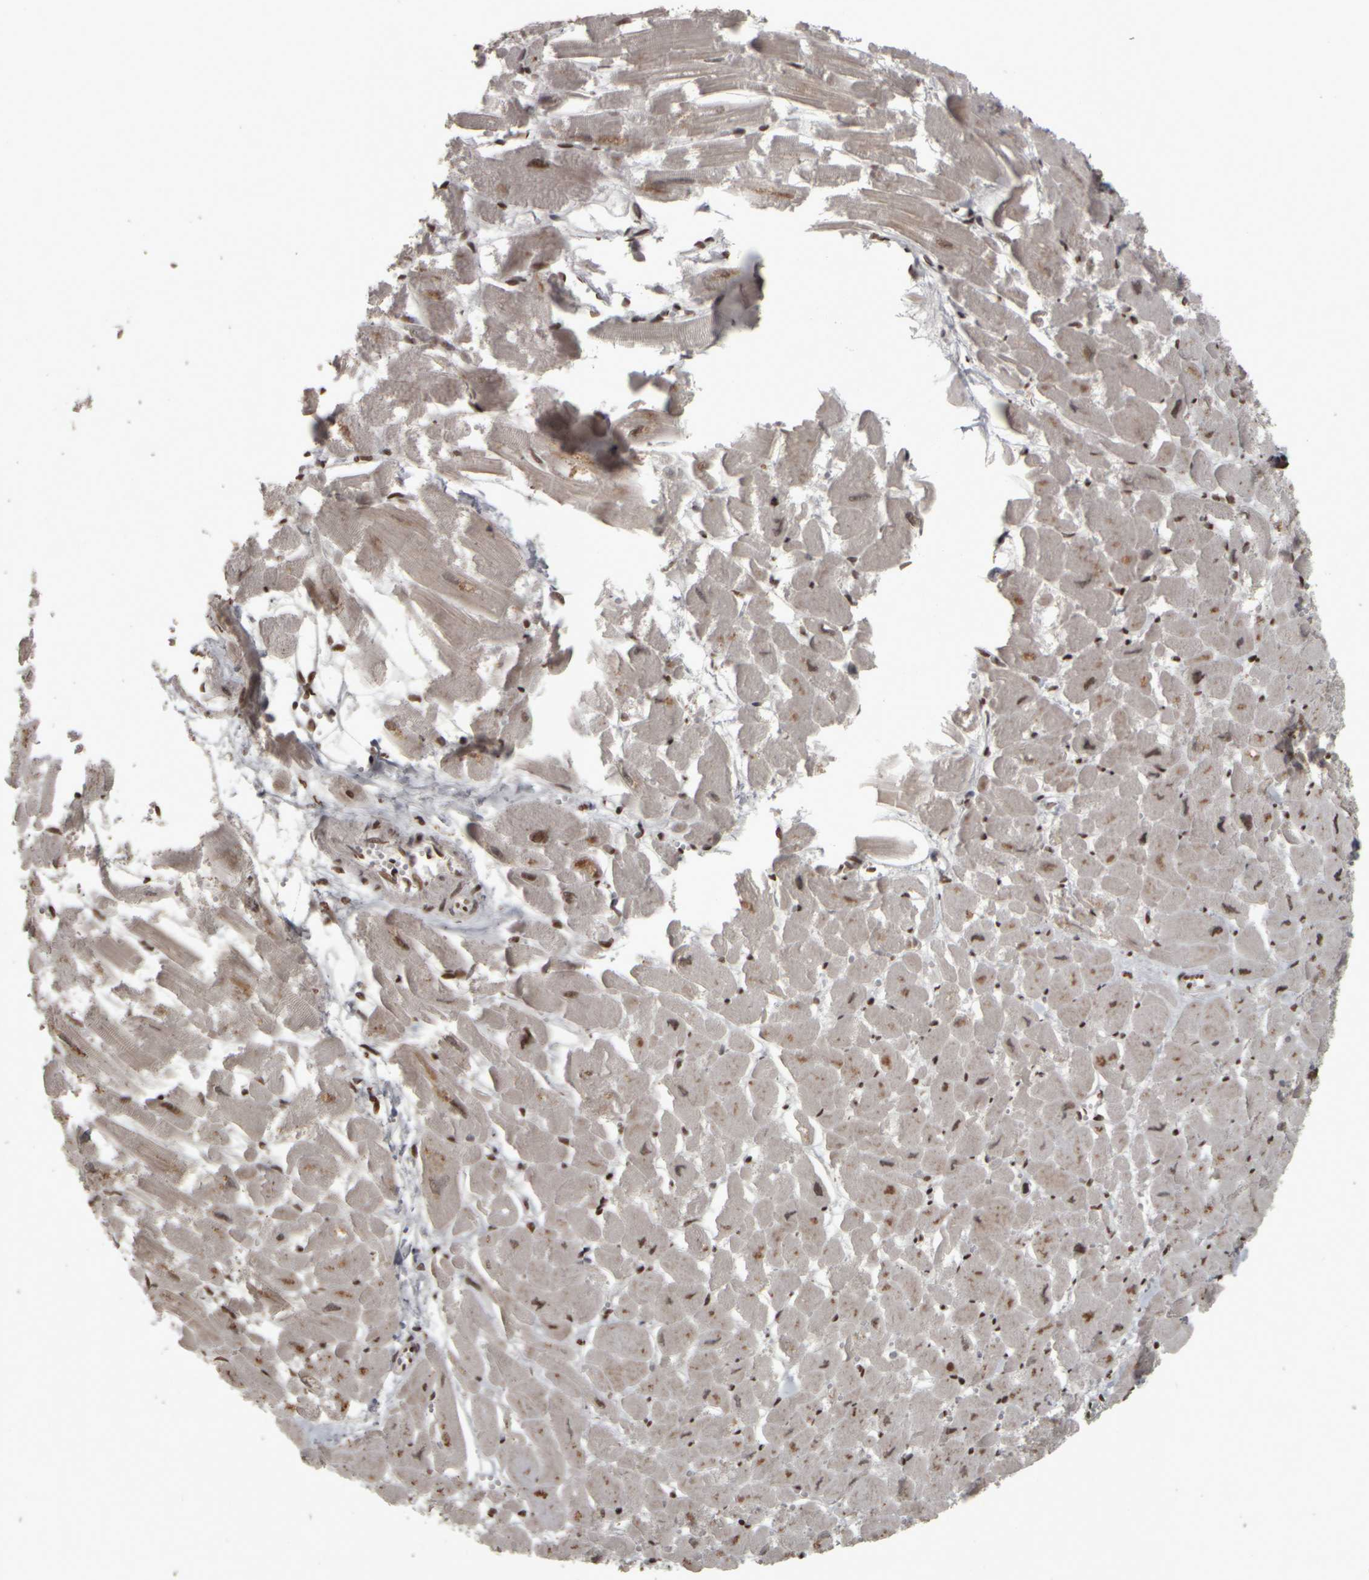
{"staining": {"intensity": "strong", "quantity": "25%-75%", "location": "nuclear"}, "tissue": "heart muscle", "cell_type": "Cardiomyocytes", "image_type": "normal", "snomed": [{"axis": "morphology", "description": "Normal tissue, NOS"}, {"axis": "topography", "description": "Heart"}], "caption": "A high-resolution image shows immunohistochemistry (IHC) staining of unremarkable heart muscle, which exhibits strong nuclear staining in about 25%-75% of cardiomyocytes. The staining is performed using DAB (3,3'-diaminobenzidine) brown chromogen to label protein expression. The nuclei are counter-stained blue using hematoxylin.", "gene": "ZFHX4", "patient": {"sex": "male", "age": 54}}